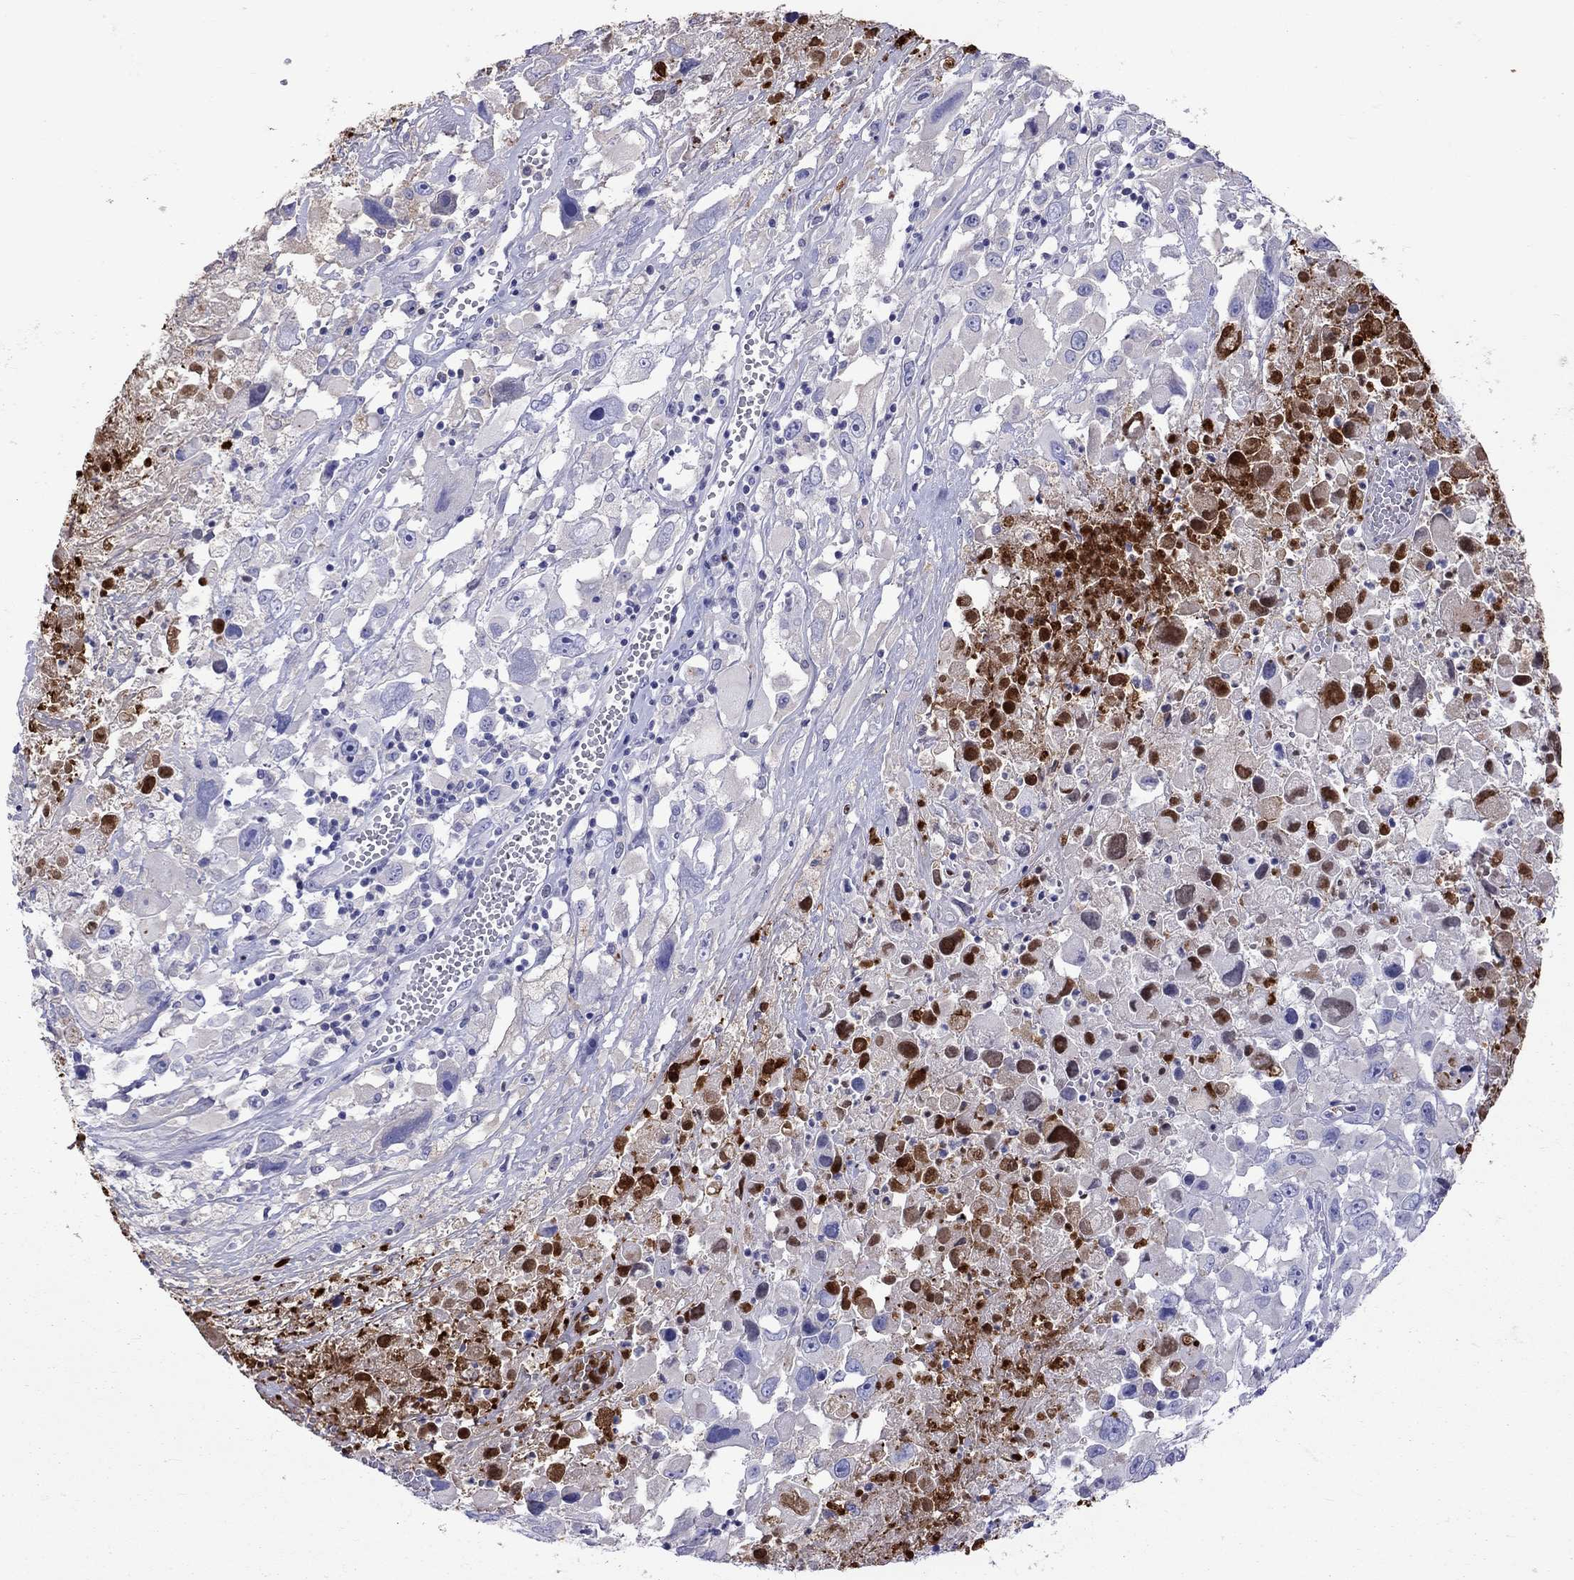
{"staining": {"intensity": "negative", "quantity": "none", "location": "none"}, "tissue": "melanoma", "cell_type": "Tumor cells", "image_type": "cancer", "snomed": [{"axis": "morphology", "description": "Malignant melanoma, Metastatic site"}, {"axis": "topography", "description": "Soft tissue"}], "caption": "There is no significant positivity in tumor cells of malignant melanoma (metastatic site). Brightfield microscopy of IHC stained with DAB (brown) and hematoxylin (blue), captured at high magnification.", "gene": "SERPINA3", "patient": {"sex": "male", "age": 50}}